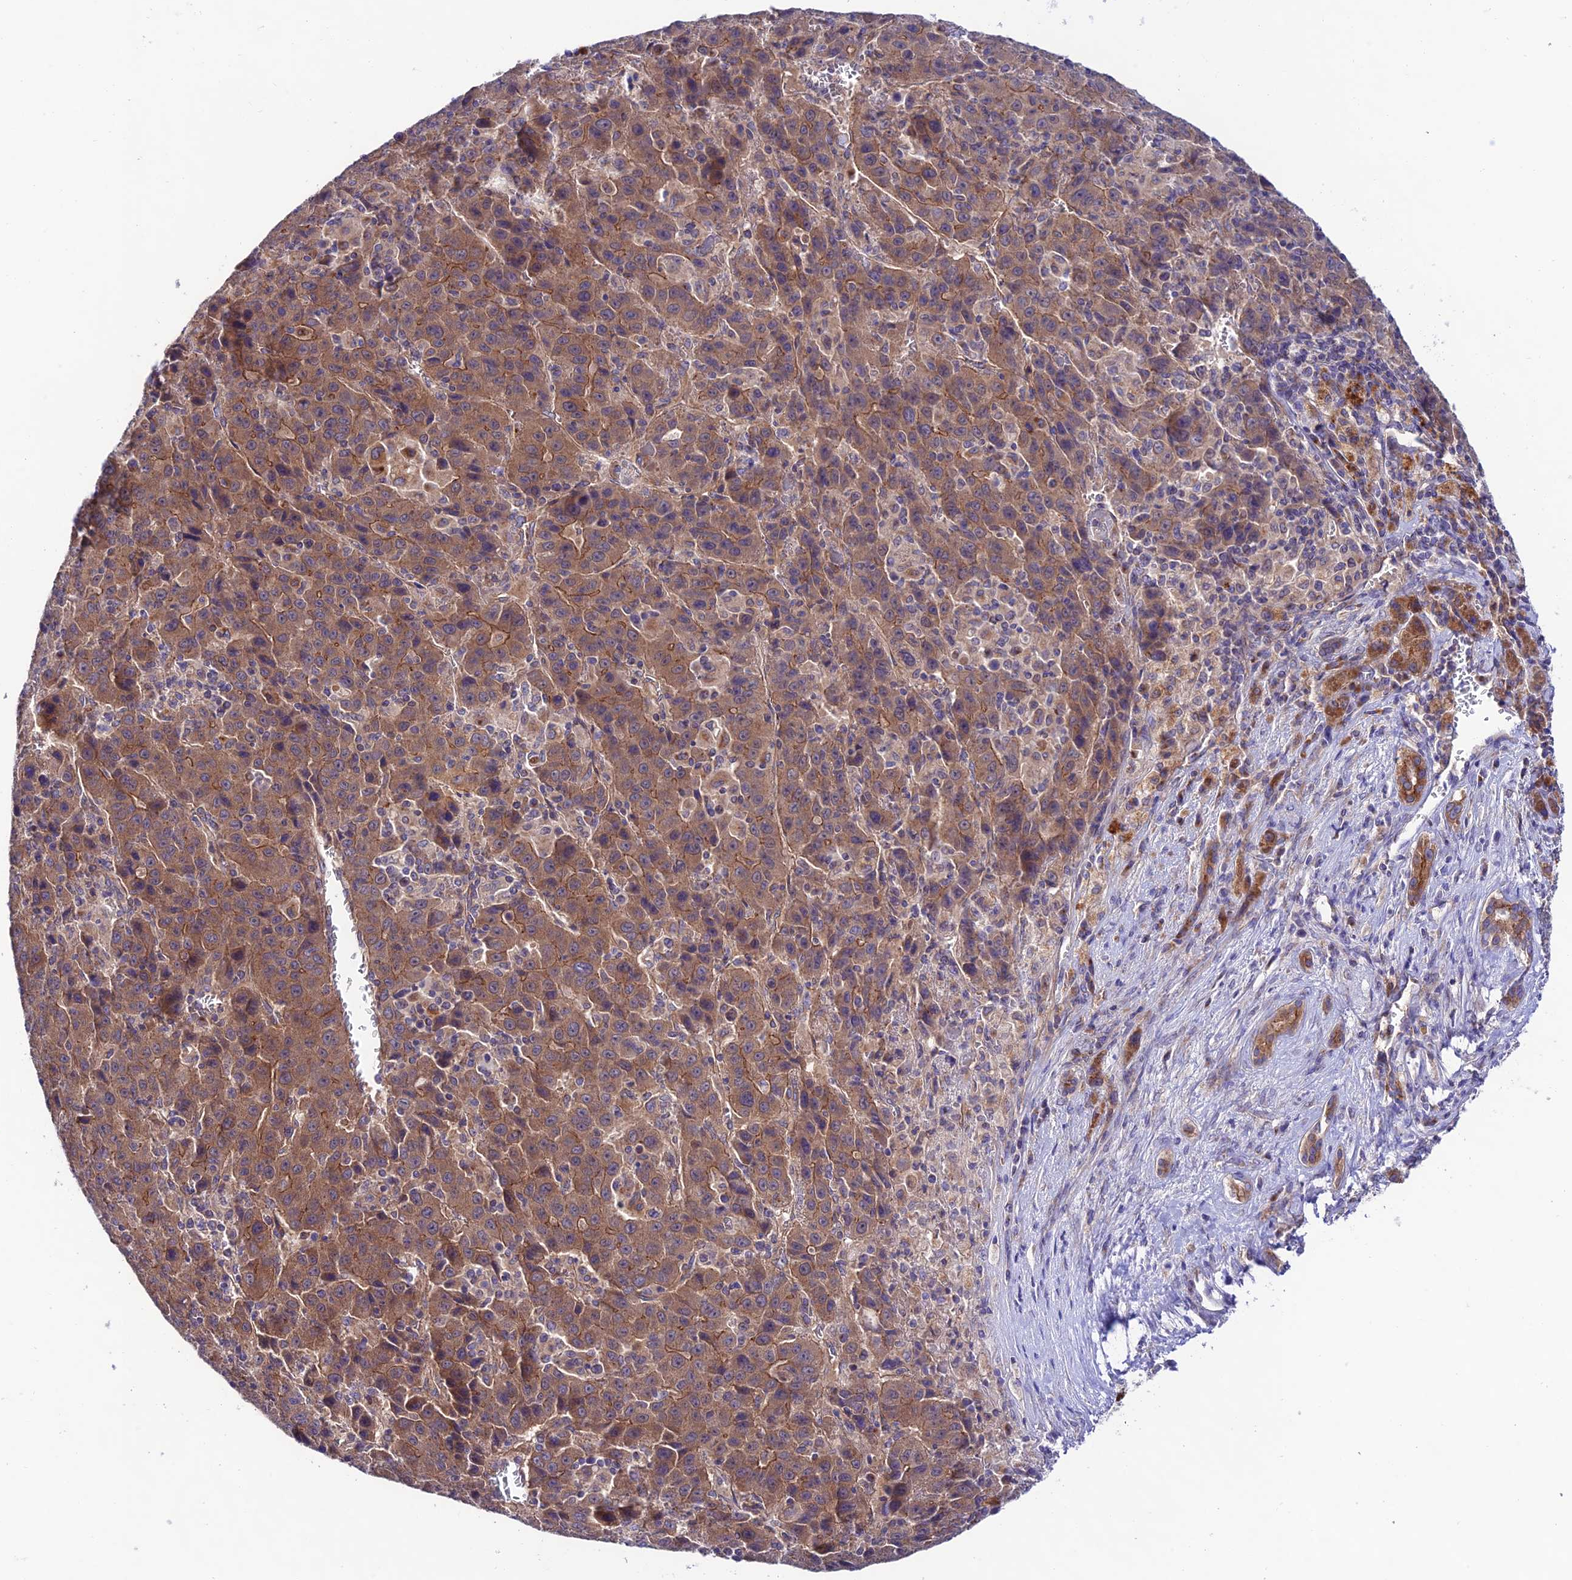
{"staining": {"intensity": "moderate", "quantity": ">75%", "location": "cytoplasmic/membranous"}, "tissue": "liver cancer", "cell_type": "Tumor cells", "image_type": "cancer", "snomed": [{"axis": "morphology", "description": "Carcinoma, Hepatocellular, NOS"}, {"axis": "topography", "description": "Liver"}], "caption": "Protein staining of liver cancer tissue demonstrates moderate cytoplasmic/membranous staining in about >75% of tumor cells. The protein is stained brown, and the nuclei are stained in blue (DAB (3,3'-diaminobenzidine) IHC with brightfield microscopy, high magnification).", "gene": "LACTB2", "patient": {"sex": "female", "age": 53}}